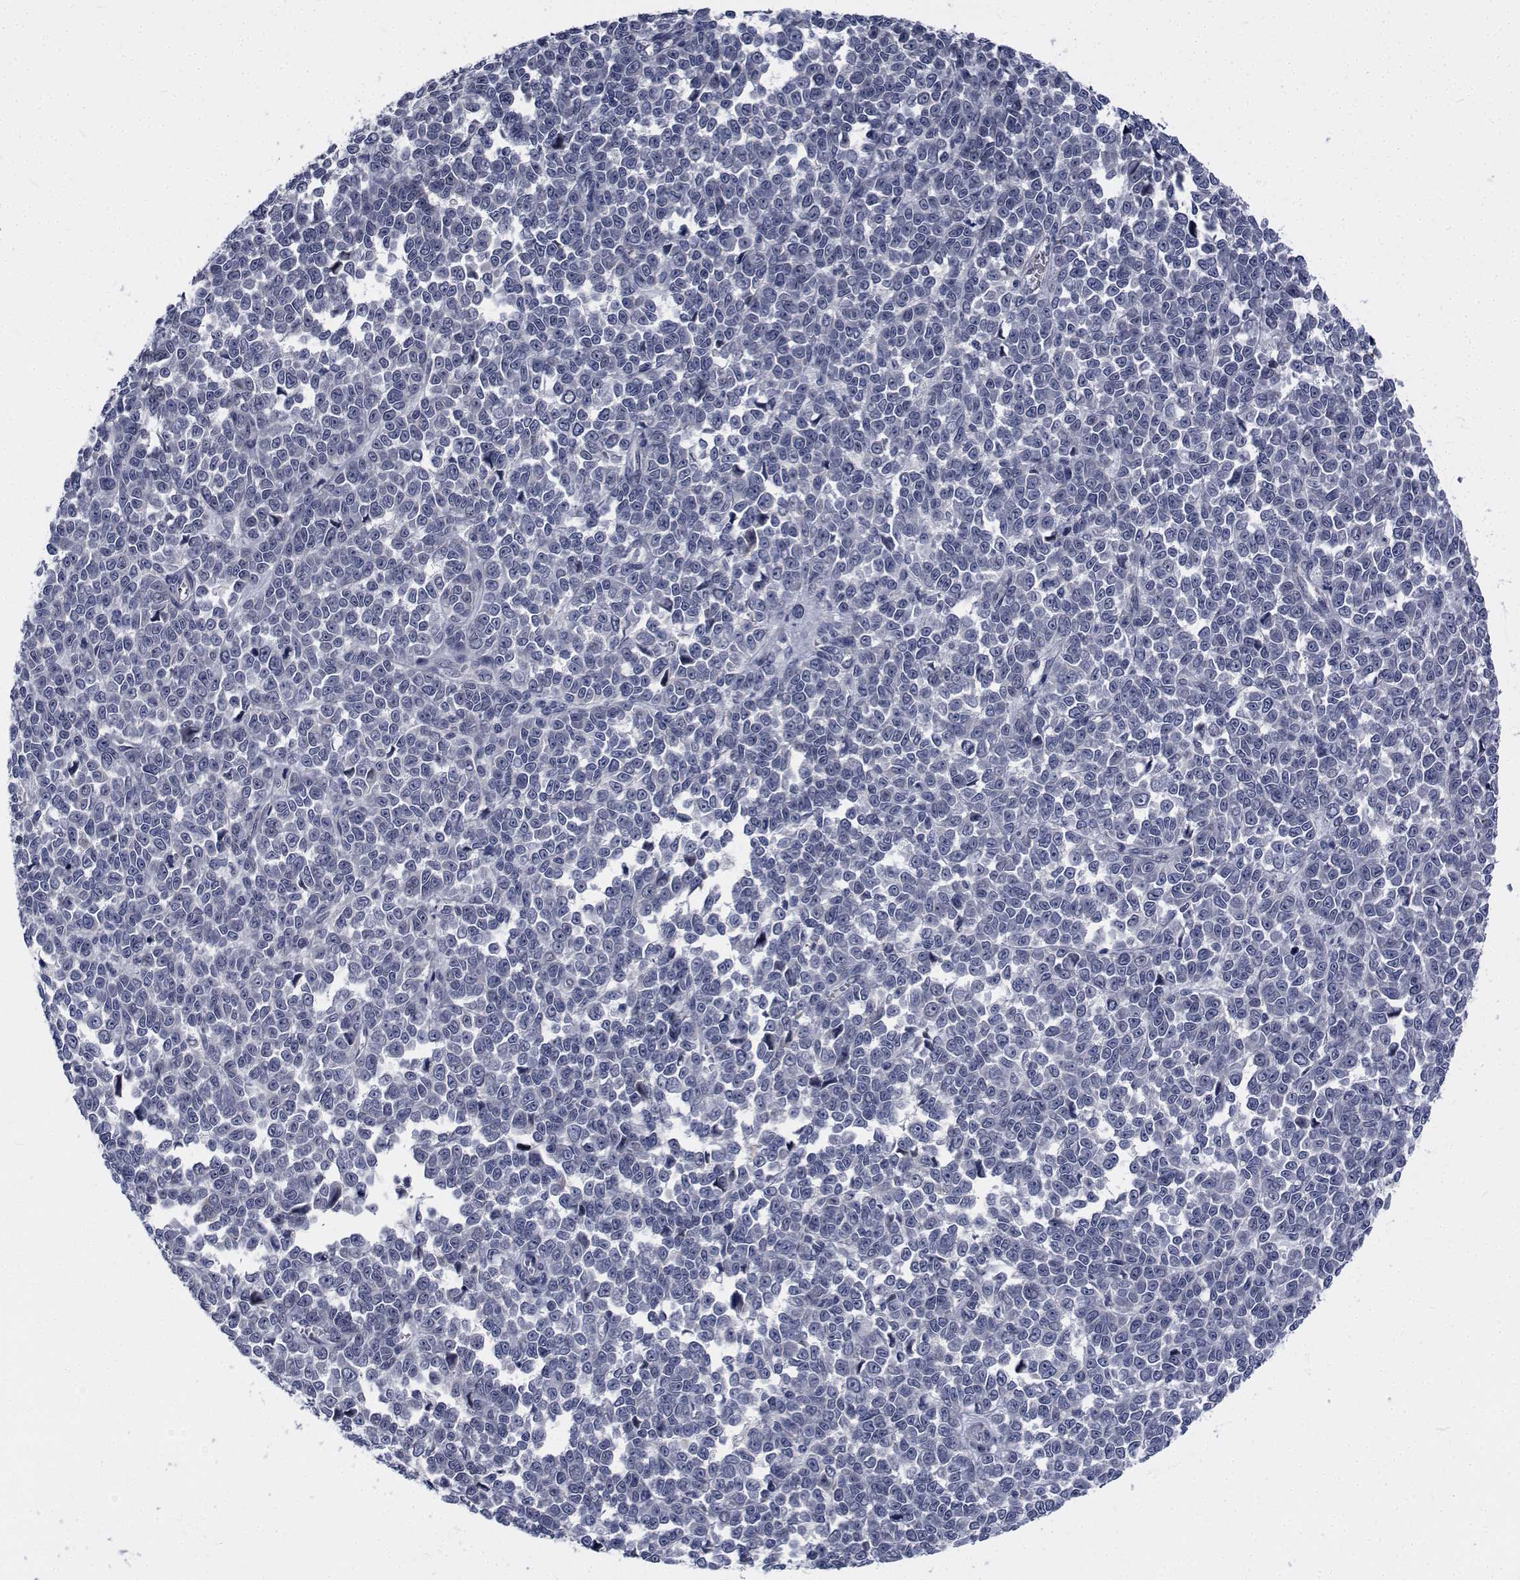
{"staining": {"intensity": "negative", "quantity": "none", "location": "none"}, "tissue": "melanoma", "cell_type": "Tumor cells", "image_type": "cancer", "snomed": [{"axis": "morphology", "description": "Malignant melanoma, NOS"}, {"axis": "topography", "description": "Skin"}], "caption": "This is an IHC image of melanoma. There is no positivity in tumor cells.", "gene": "TTBK1", "patient": {"sex": "female", "age": 95}}